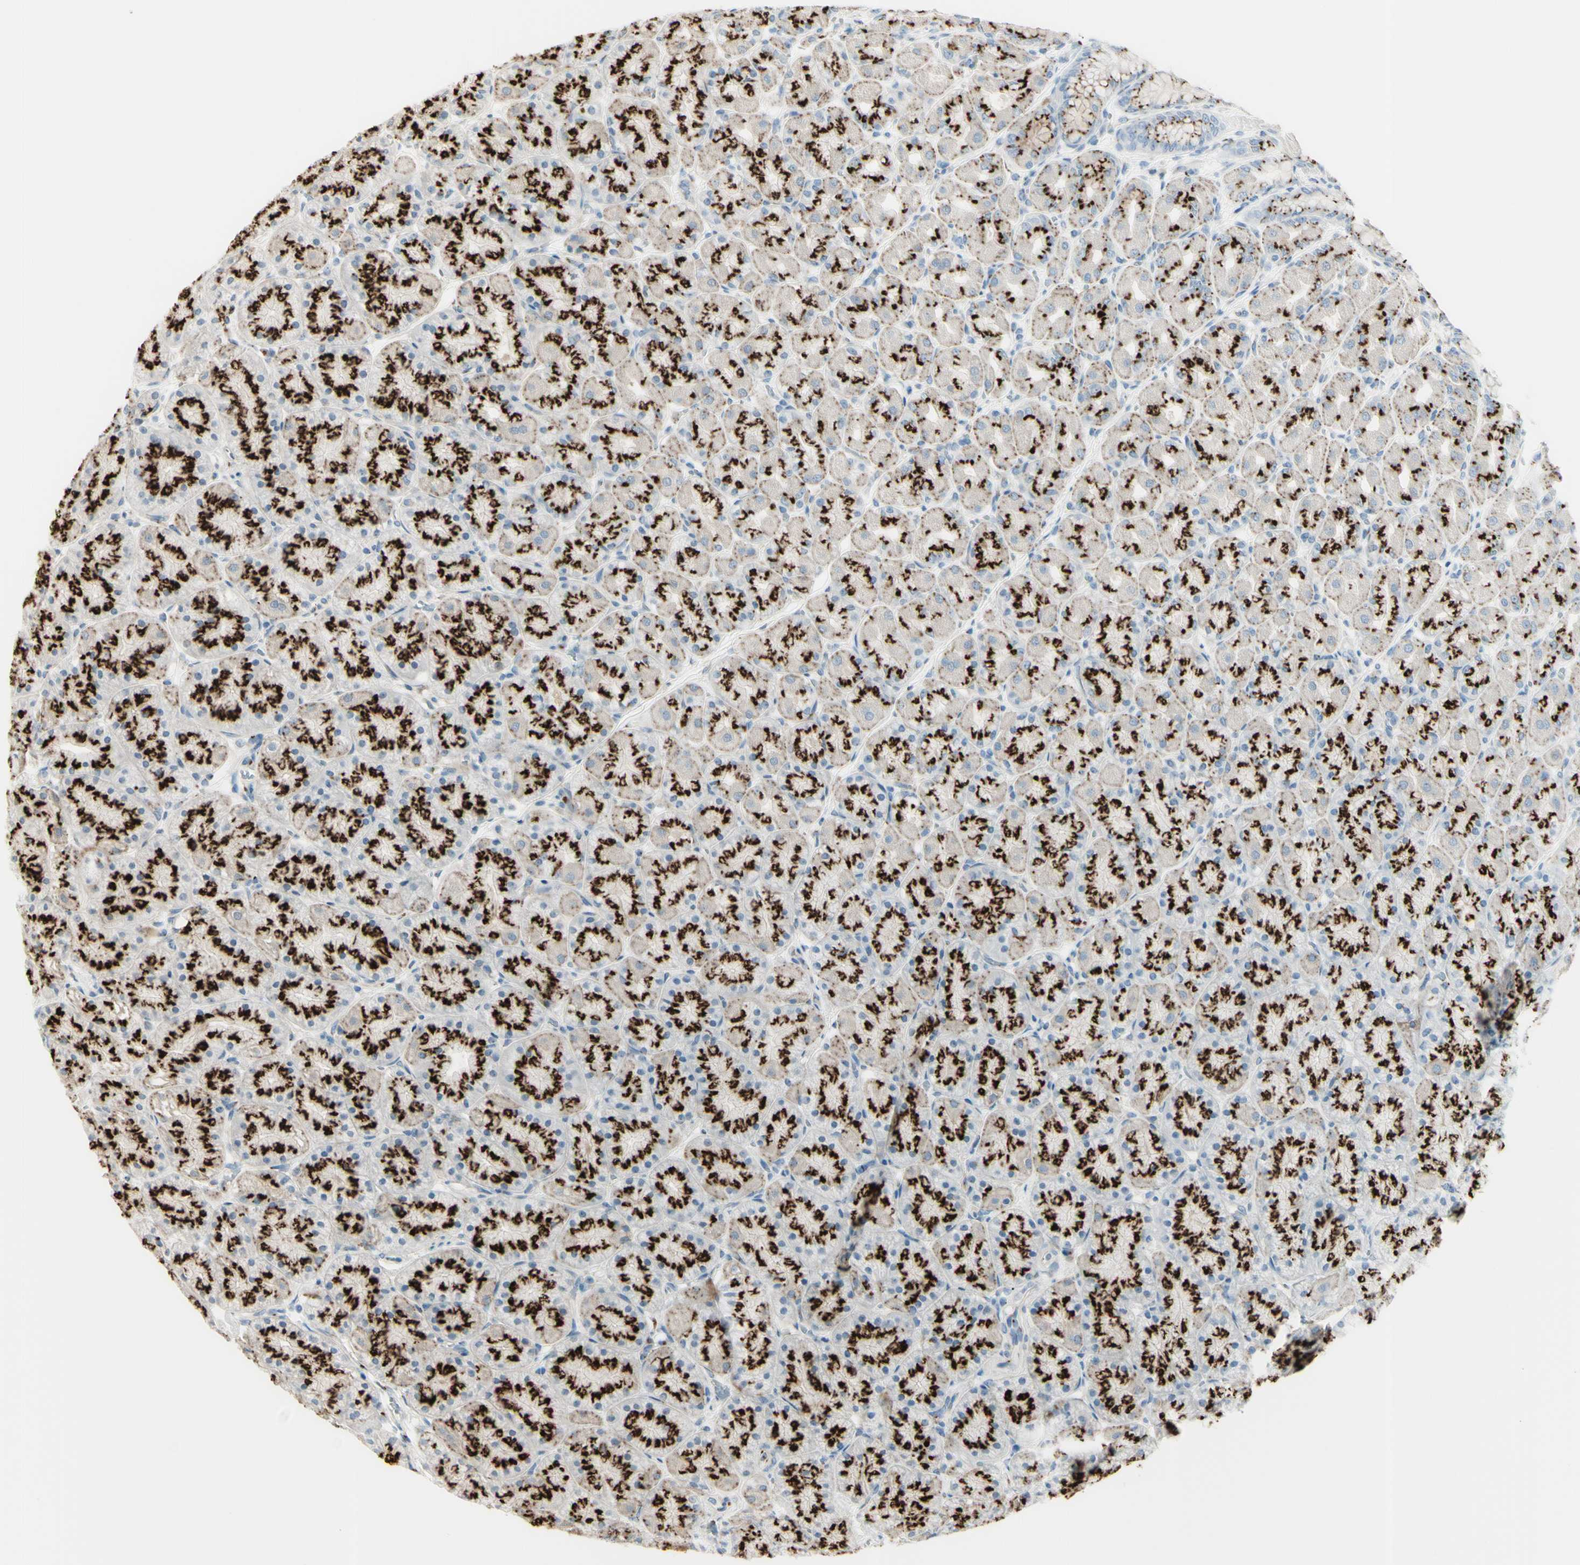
{"staining": {"intensity": "strong", "quantity": ">75%", "location": "cytoplasmic/membranous"}, "tissue": "stomach", "cell_type": "Glandular cells", "image_type": "normal", "snomed": [{"axis": "morphology", "description": "Normal tissue, NOS"}, {"axis": "topography", "description": "Stomach, upper"}], "caption": "Immunohistochemical staining of benign human stomach reveals strong cytoplasmic/membranous protein positivity in approximately >75% of glandular cells.", "gene": "B4GALT1", "patient": {"sex": "female", "age": 56}}